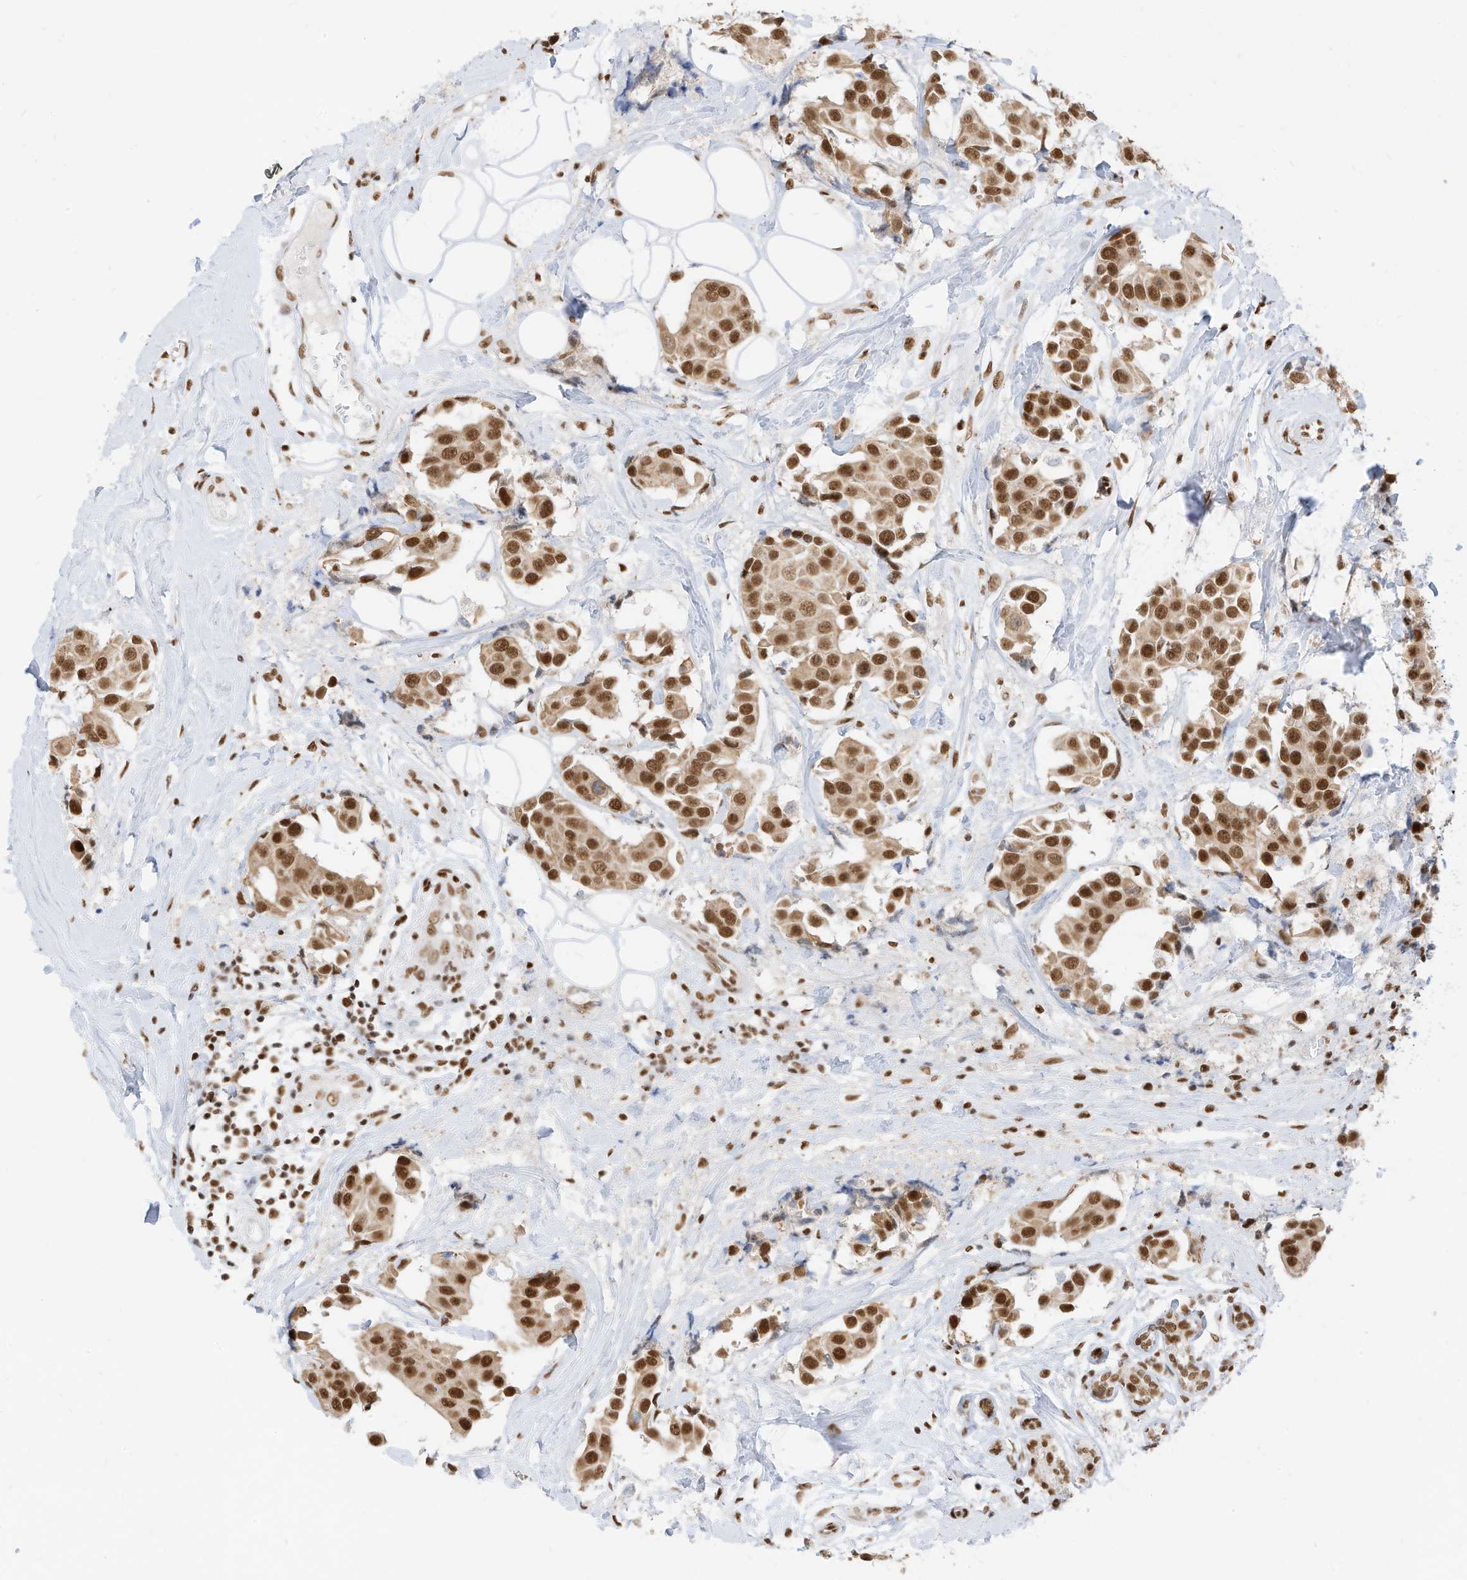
{"staining": {"intensity": "strong", "quantity": ">75%", "location": "nuclear"}, "tissue": "breast cancer", "cell_type": "Tumor cells", "image_type": "cancer", "snomed": [{"axis": "morphology", "description": "Normal tissue, NOS"}, {"axis": "morphology", "description": "Duct carcinoma"}, {"axis": "topography", "description": "Breast"}], "caption": "A micrograph of human breast cancer stained for a protein reveals strong nuclear brown staining in tumor cells.", "gene": "SMARCA2", "patient": {"sex": "female", "age": 39}}